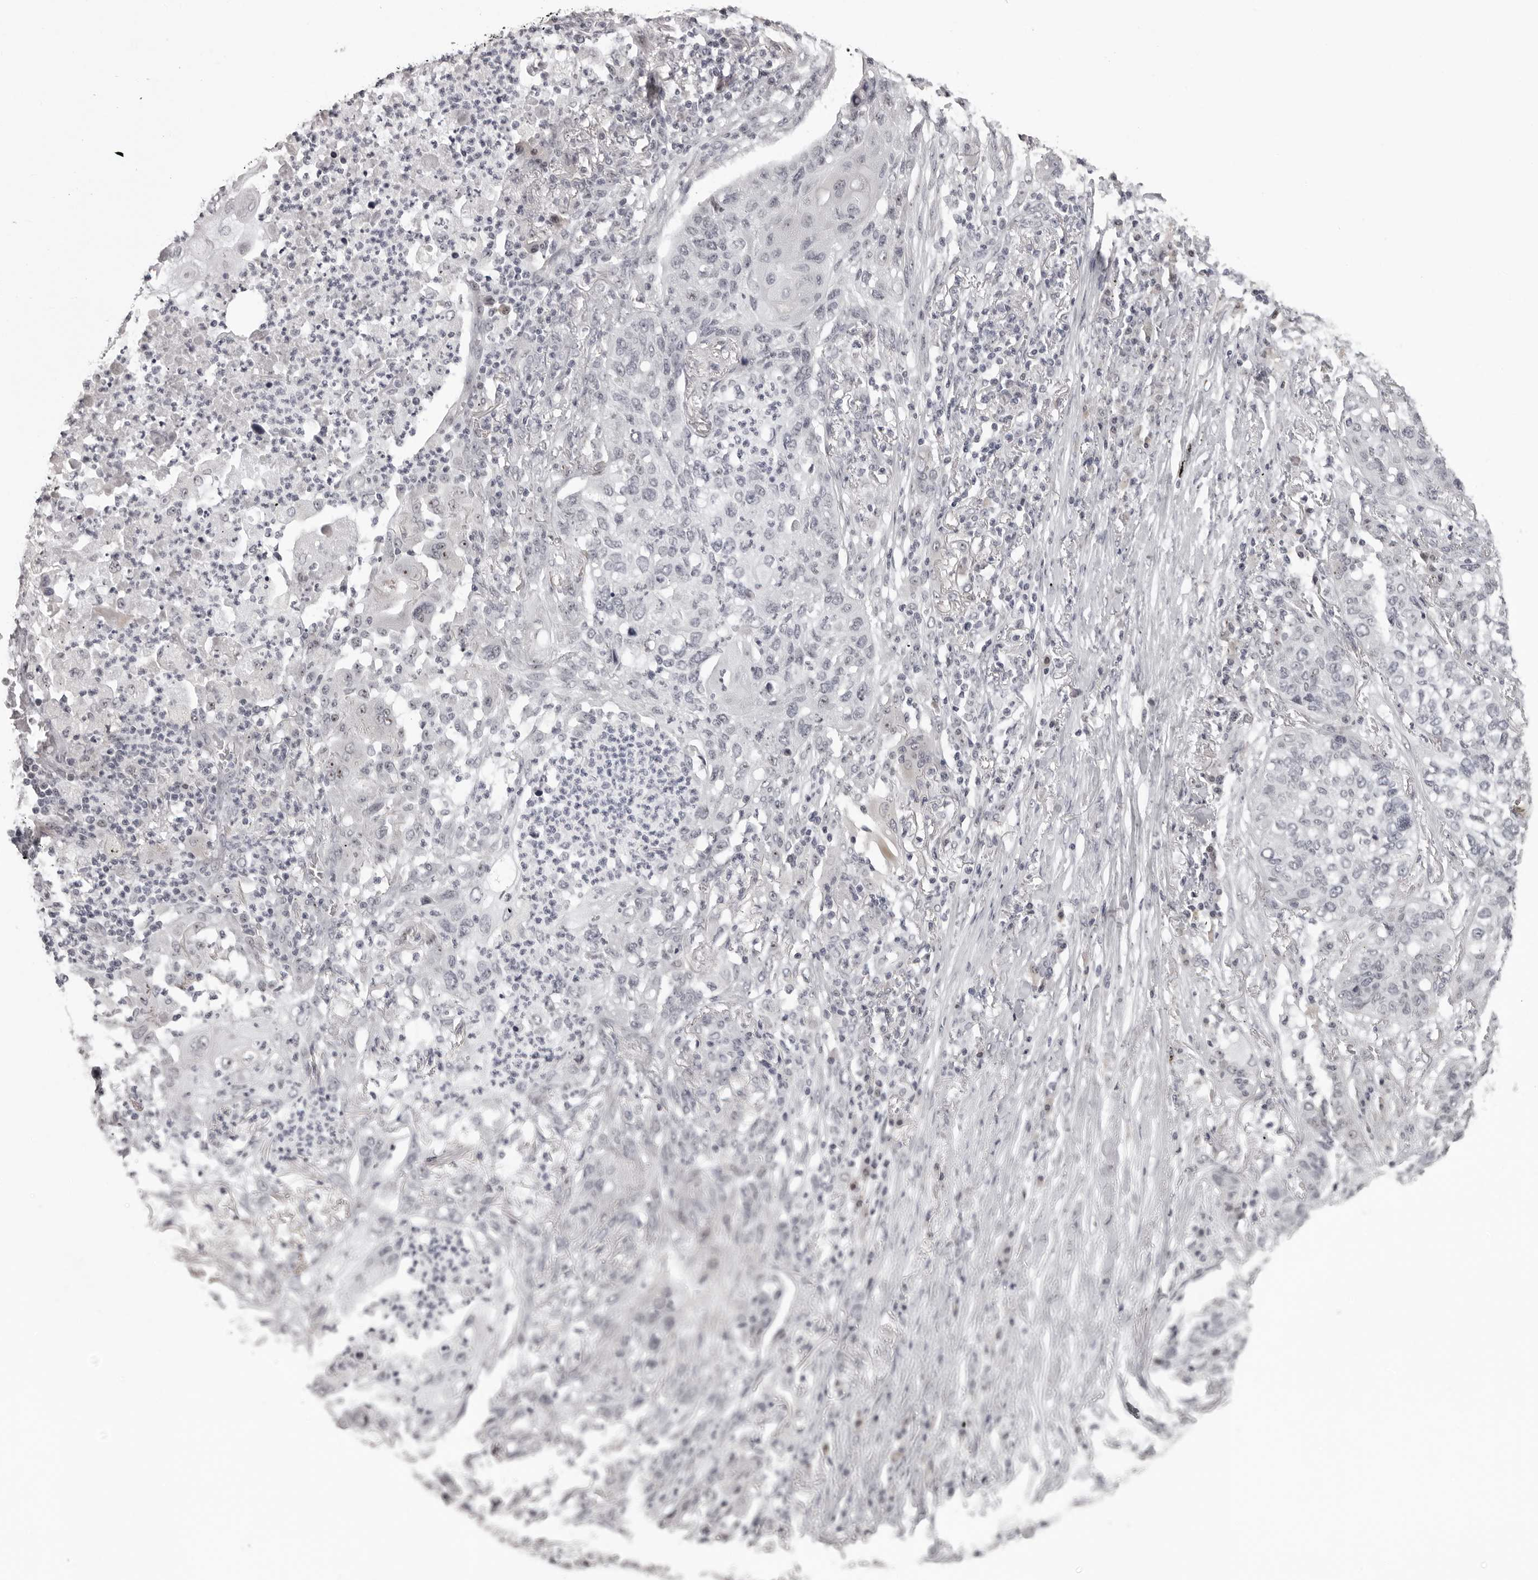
{"staining": {"intensity": "negative", "quantity": "none", "location": "none"}, "tissue": "lung cancer", "cell_type": "Tumor cells", "image_type": "cancer", "snomed": [{"axis": "morphology", "description": "Squamous cell carcinoma, NOS"}, {"axis": "topography", "description": "Lung"}], "caption": "Immunohistochemistry (IHC) histopathology image of neoplastic tissue: human squamous cell carcinoma (lung) stained with DAB shows no significant protein positivity in tumor cells.", "gene": "HELZ", "patient": {"sex": "female", "age": 63}}